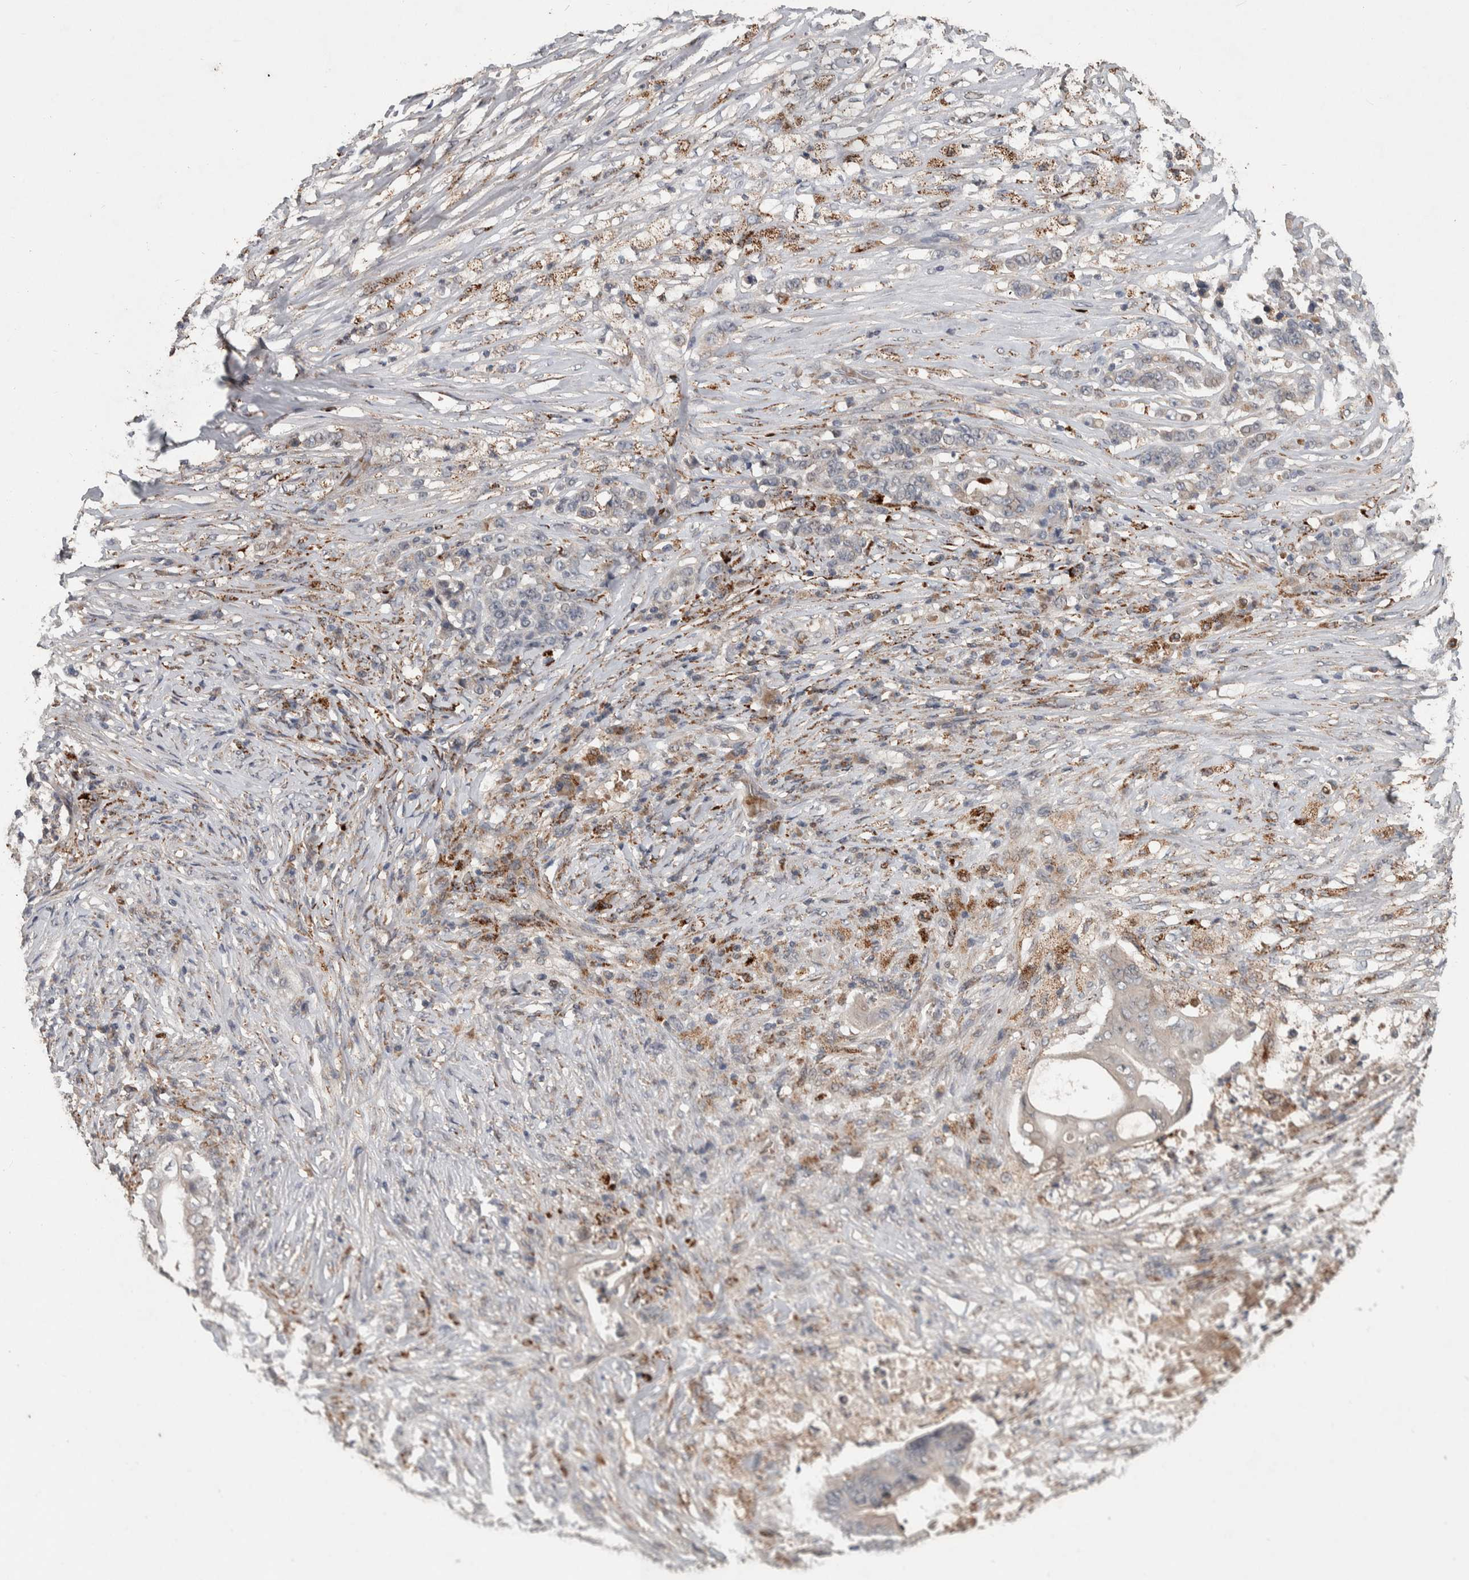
{"staining": {"intensity": "weak", "quantity": "<25%", "location": "cytoplasmic/membranous"}, "tissue": "stomach cancer", "cell_type": "Tumor cells", "image_type": "cancer", "snomed": [{"axis": "morphology", "description": "Adenocarcinoma, NOS"}, {"axis": "topography", "description": "Stomach"}], "caption": "The micrograph displays no significant positivity in tumor cells of stomach adenocarcinoma. The staining was performed using DAB (3,3'-diaminobenzidine) to visualize the protein expression in brown, while the nuclei were stained in blue with hematoxylin (Magnification: 20x).", "gene": "CHRM3", "patient": {"sex": "female", "age": 73}}